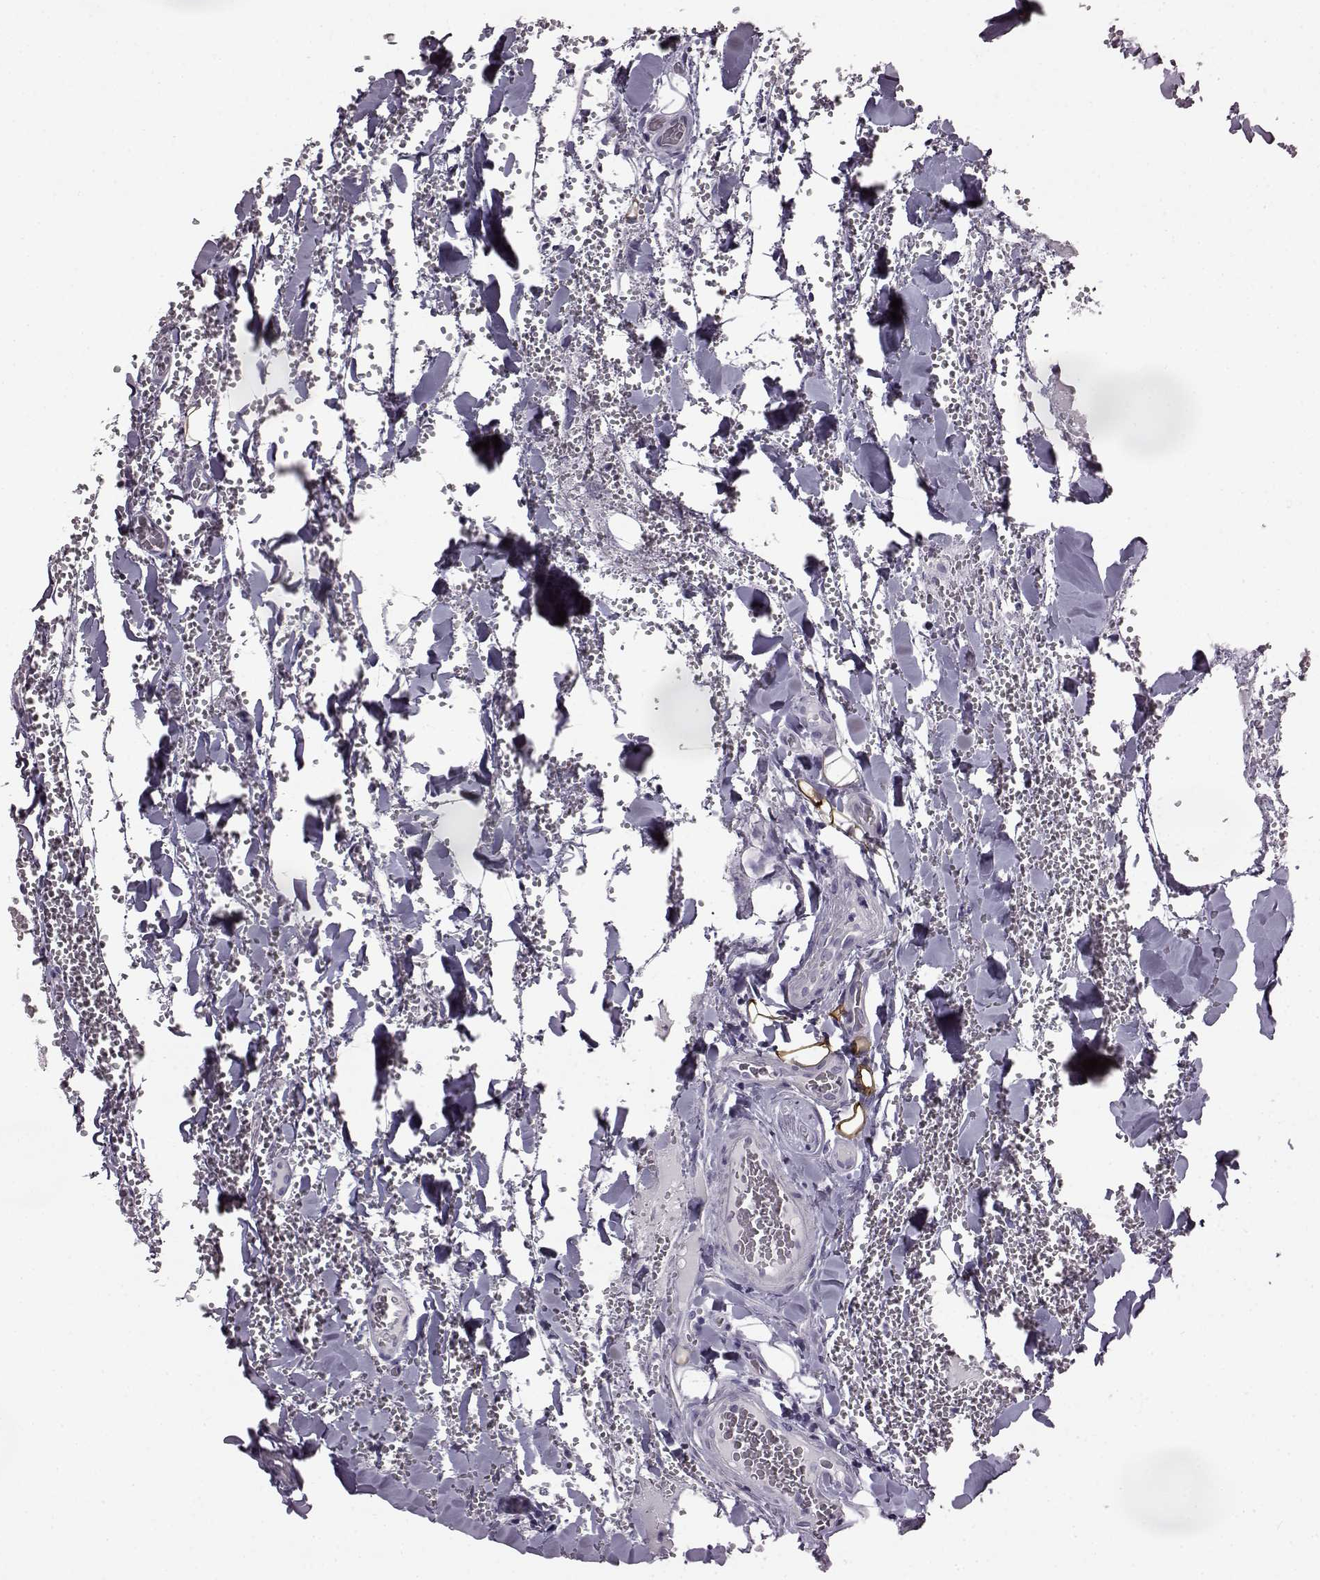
{"staining": {"intensity": "negative", "quantity": "none", "location": "none"}, "tissue": "thyroid cancer", "cell_type": "Tumor cells", "image_type": "cancer", "snomed": [{"axis": "morphology", "description": "Papillary adenocarcinoma, NOS"}, {"axis": "topography", "description": "Thyroid gland"}], "caption": "Immunohistochemical staining of human papillary adenocarcinoma (thyroid) reveals no significant positivity in tumor cells.", "gene": "ODAD4", "patient": {"sex": "male", "age": 20}}